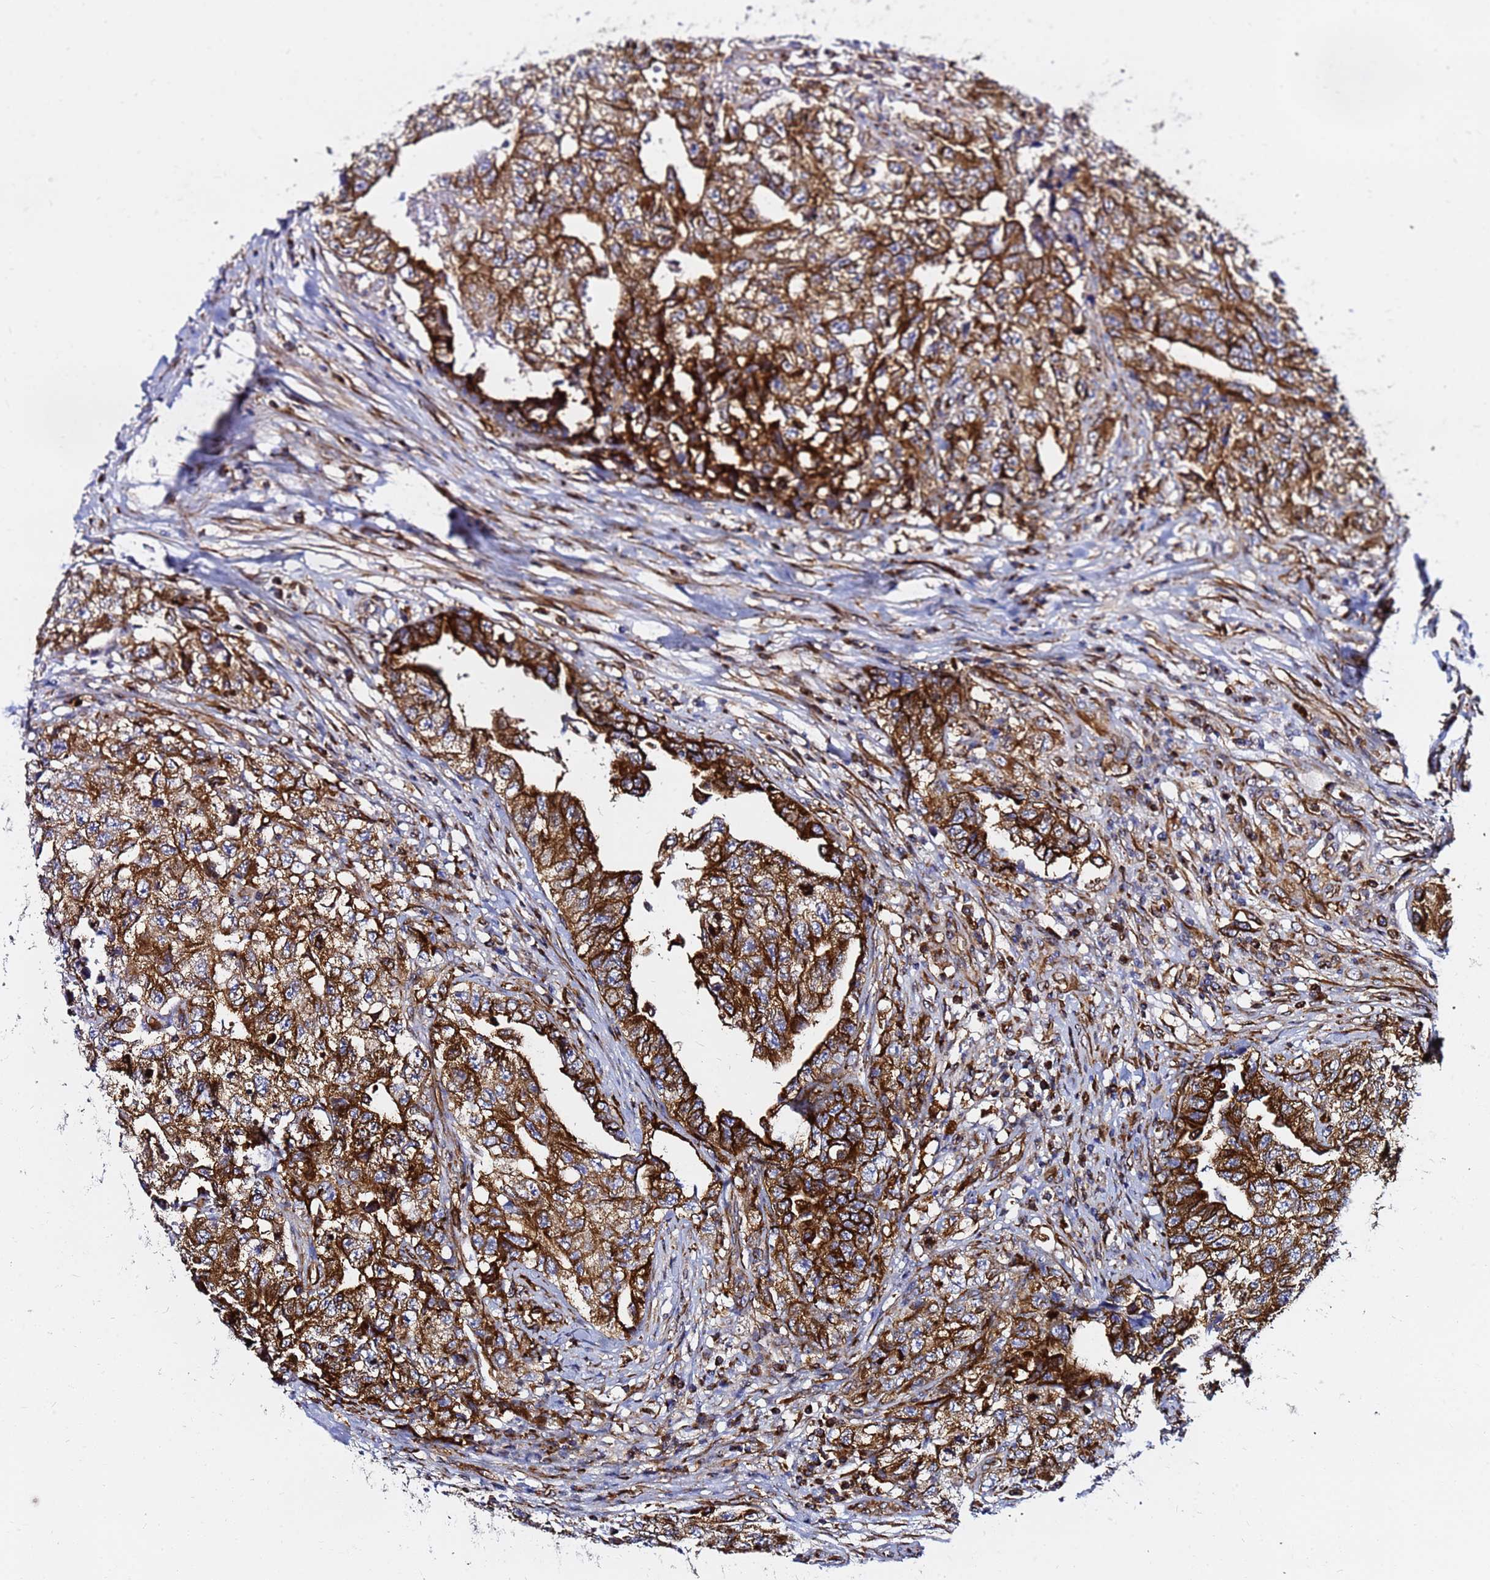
{"staining": {"intensity": "strong", "quantity": ">75%", "location": "cytoplasmic/membranous"}, "tissue": "testis cancer", "cell_type": "Tumor cells", "image_type": "cancer", "snomed": [{"axis": "morphology", "description": "Carcinoma, Embryonal, NOS"}, {"axis": "topography", "description": "Testis"}], "caption": "The photomicrograph shows immunohistochemical staining of embryonal carcinoma (testis). There is strong cytoplasmic/membranous expression is appreciated in about >75% of tumor cells.", "gene": "TUBA8", "patient": {"sex": "male", "age": 31}}